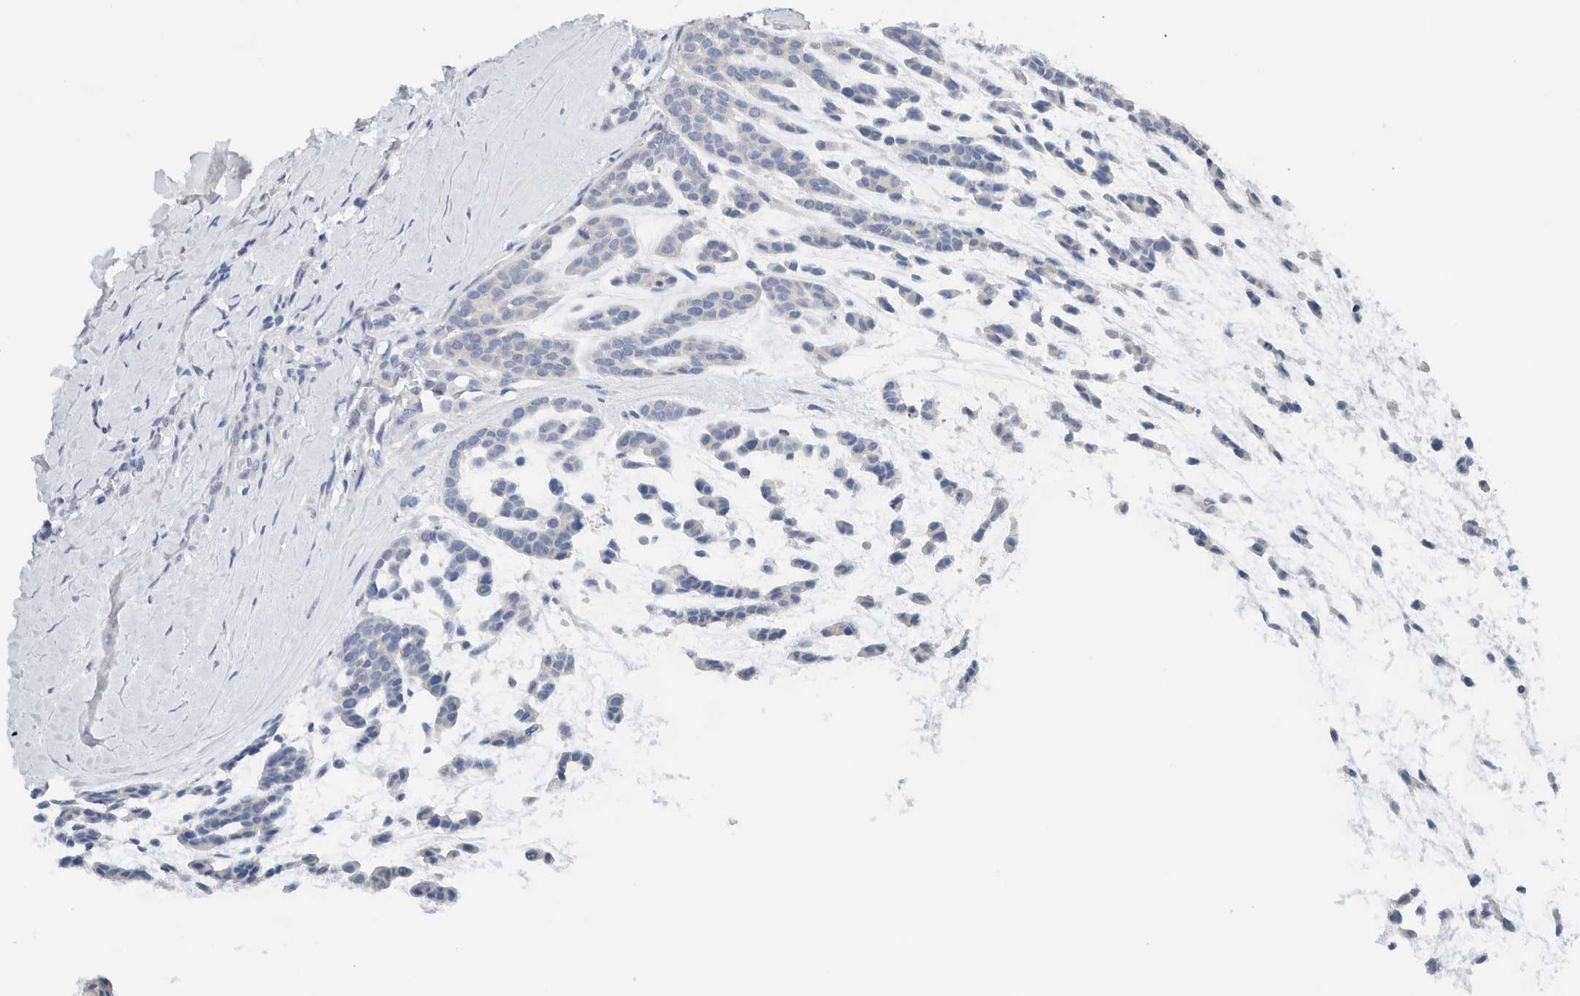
{"staining": {"intensity": "negative", "quantity": "none", "location": "none"}, "tissue": "head and neck cancer", "cell_type": "Tumor cells", "image_type": "cancer", "snomed": [{"axis": "morphology", "description": "Adenocarcinoma, NOS"}, {"axis": "morphology", "description": "Adenoma, NOS"}, {"axis": "topography", "description": "Head-Neck"}], "caption": "Photomicrograph shows no significant protein expression in tumor cells of head and neck adenocarcinoma.", "gene": "DUOX1", "patient": {"sex": "female", "age": 55}}